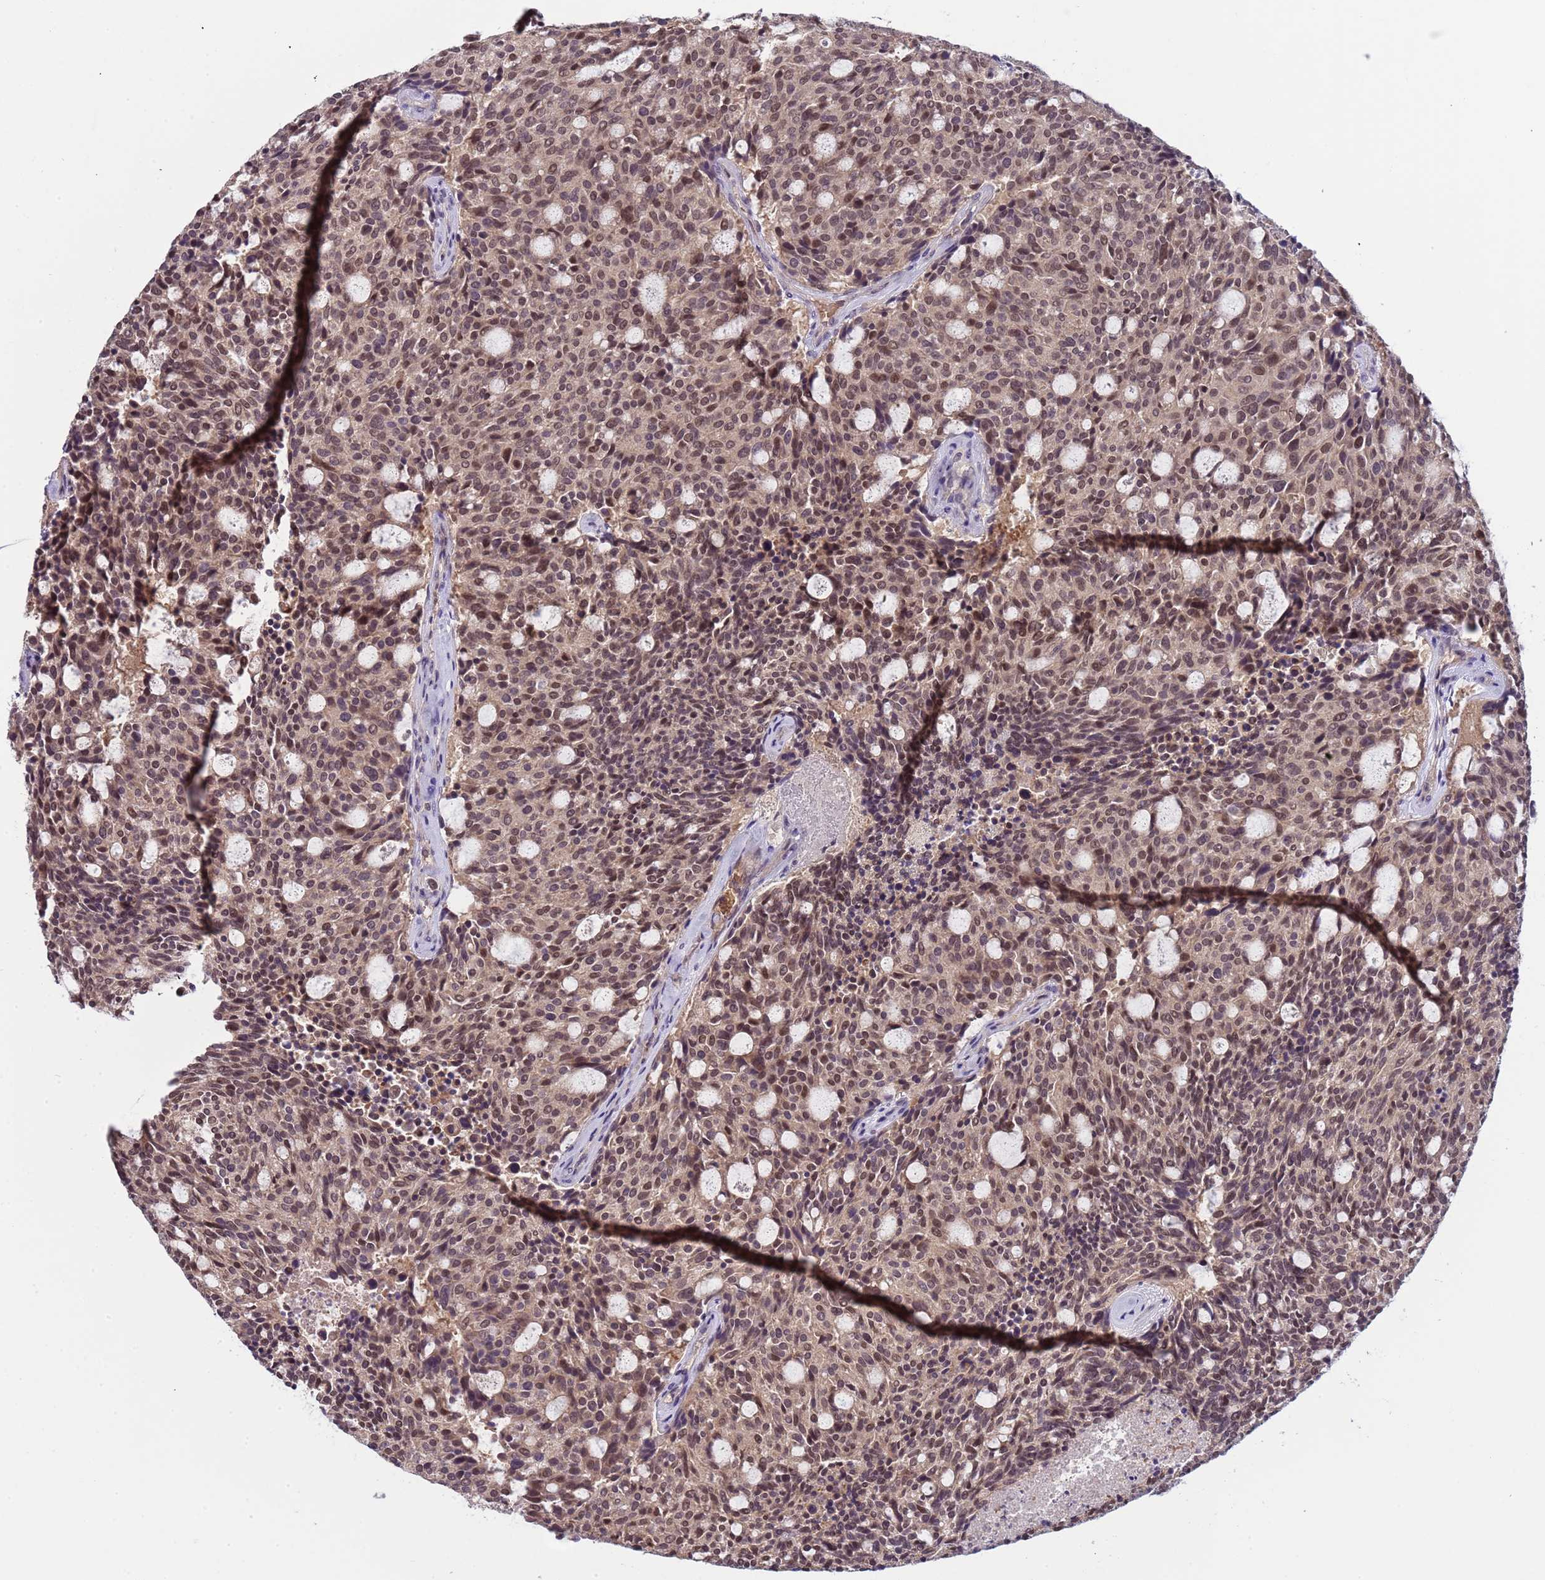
{"staining": {"intensity": "moderate", "quantity": ">75%", "location": "nuclear"}, "tissue": "carcinoid", "cell_type": "Tumor cells", "image_type": "cancer", "snomed": [{"axis": "morphology", "description": "Carcinoid, malignant, NOS"}, {"axis": "topography", "description": "Pancreas"}], "caption": "A medium amount of moderate nuclear expression is appreciated in approximately >75% of tumor cells in carcinoid (malignant) tissue.", "gene": "CD53", "patient": {"sex": "female", "age": 54}}